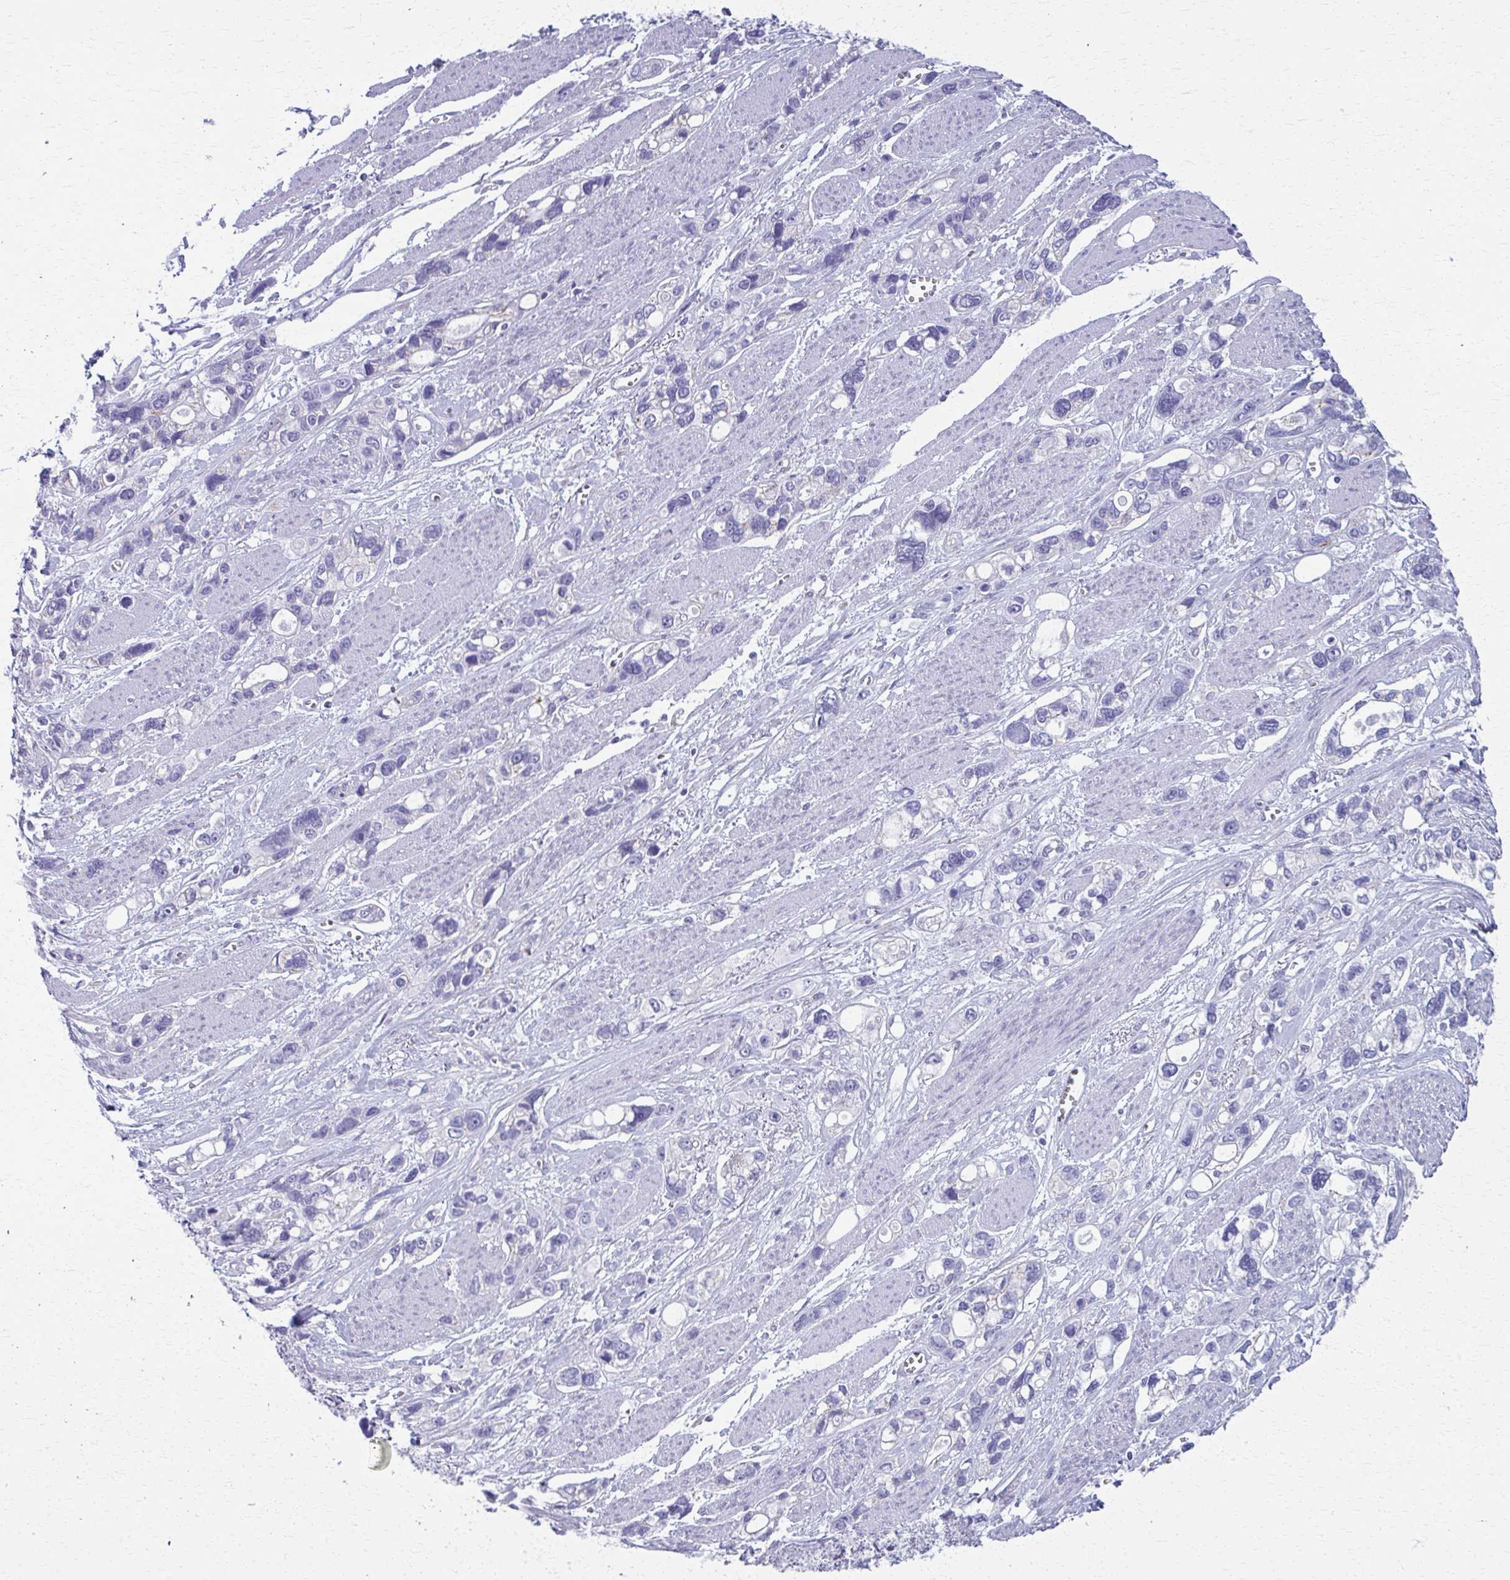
{"staining": {"intensity": "negative", "quantity": "none", "location": "none"}, "tissue": "stomach cancer", "cell_type": "Tumor cells", "image_type": "cancer", "snomed": [{"axis": "morphology", "description": "Adenocarcinoma, NOS"}, {"axis": "topography", "description": "Stomach, upper"}], "caption": "High magnification brightfield microscopy of stomach cancer stained with DAB (brown) and counterstained with hematoxylin (blue): tumor cells show no significant expression.", "gene": "SCLY", "patient": {"sex": "female", "age": 81}}